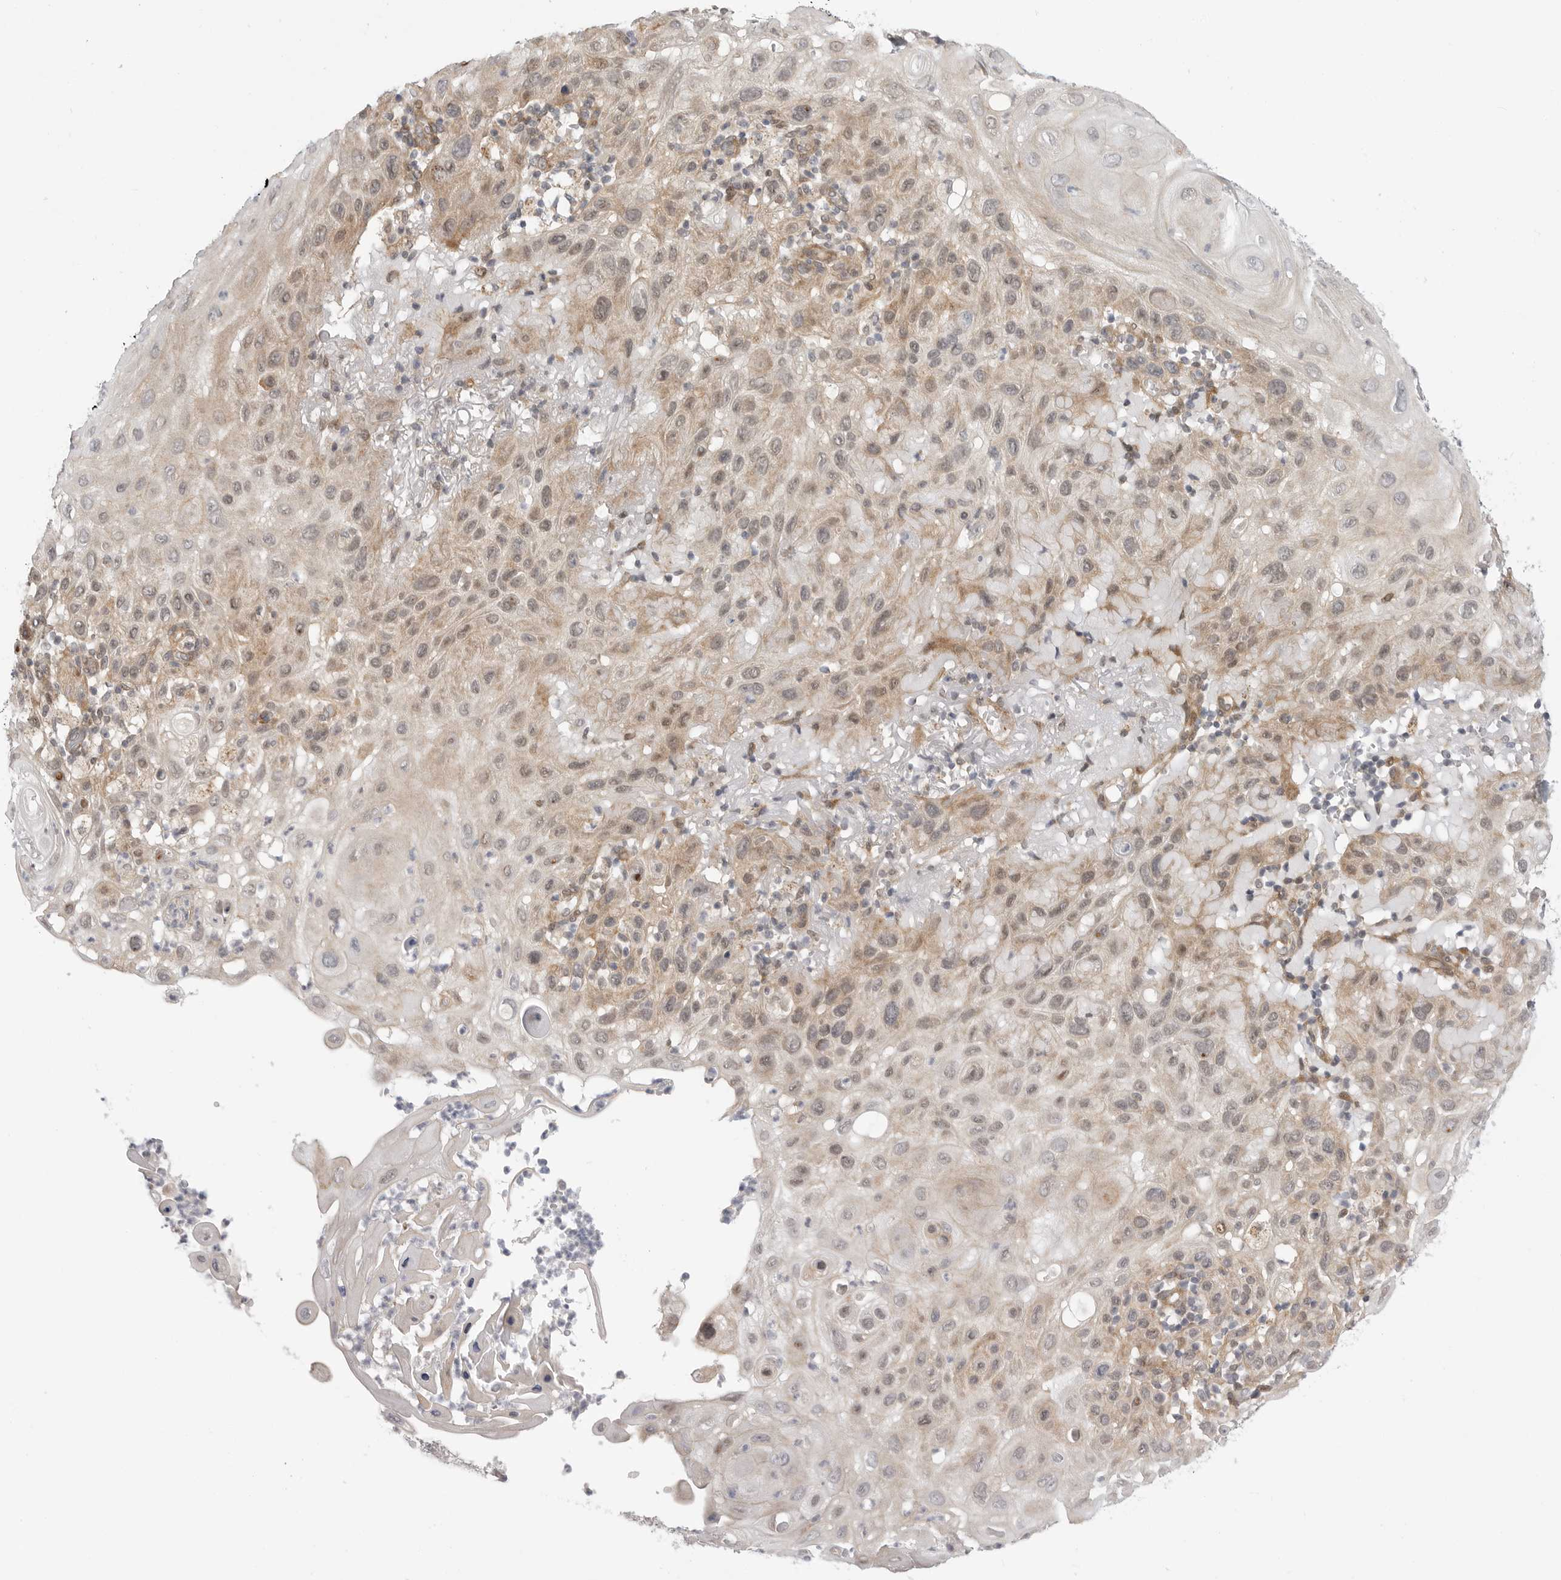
{"staining": {"intensity": "weak", "quantity": ">75%", "location": "cytoplasmic/membranous,nuclear"}, "tissue": "skin cancer", "cell_type": "Tumor cells", "image_type": "cancer", "snomed": [{"axis": "morphology", "description": "Normal tissue, NOS"}, {"axis": "morphology", "description": "Squamous cell carcinoma, NOS"}, {"axis": "topography", "description": "Skin"}], "caption": "There is low levels of weak cytoplasmic/membranous and nuclear positivity in tumor cells of squamous cell carcinoma (skin), as demonstrated by immunohistochemical staining (brown color).", "gene": "GGT6", "patient": {"sex": "female", "age": 96}}